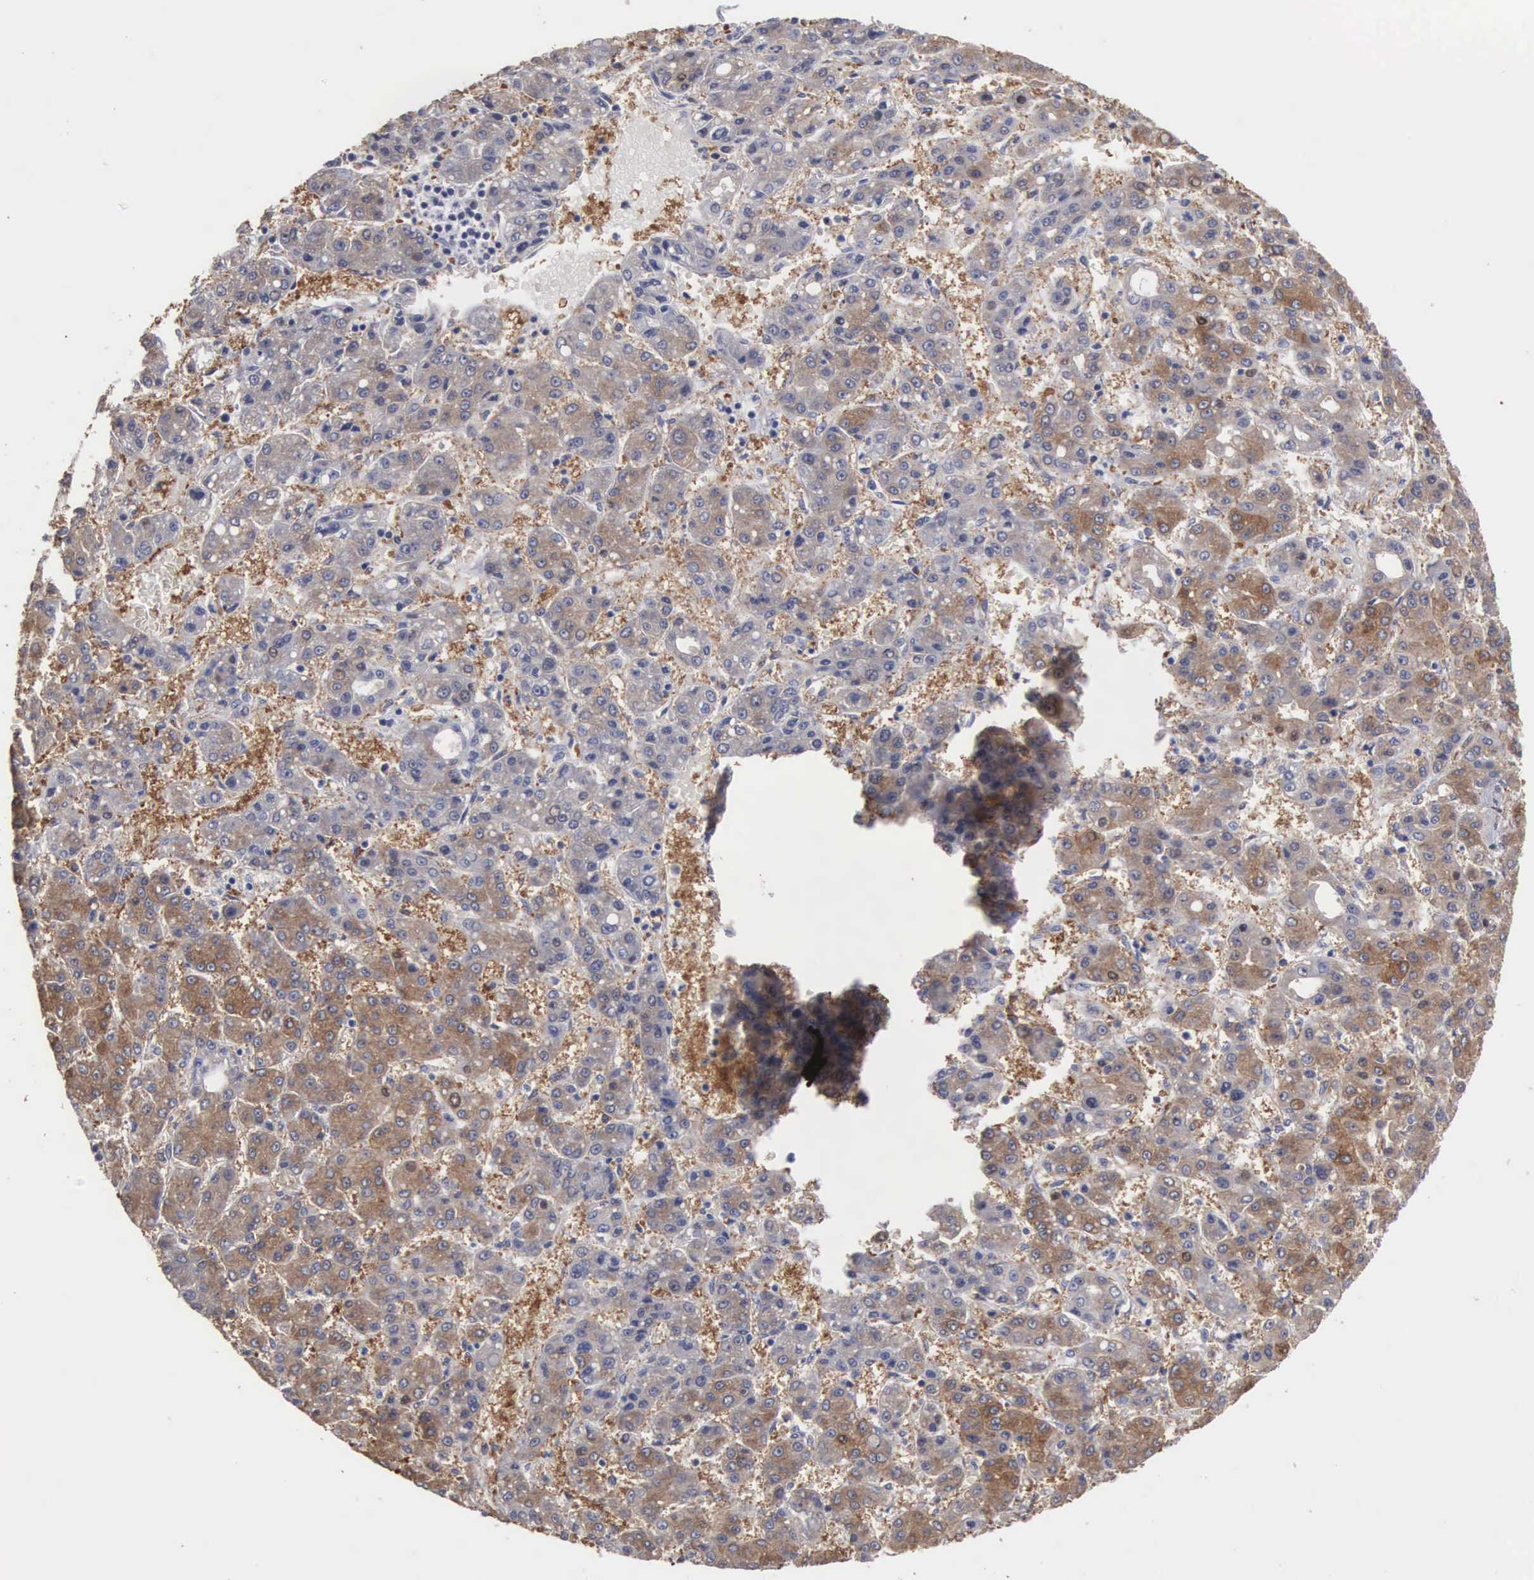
{"staining": {"intensity": "weak", "quantity": "25%-75%", "location": "cytoplasmic/membranous"}, "tissue": "liver cancer", "cell_type": "Tumor cells", "image_type": "cancer", "snomed": [{"axis": "morphology", "description": "Carcinoma, Hepatocellular, NOS"}, {"axis": "topography", "description": "Liver"}], "caption": "Immunohistochemical staining of human liver hepatocellular carcinoma displays weak cytoplasmic/membranous protein expression in about 25%-75% of tumor cells.", "gene": "UPB1", "patient": {"sex": "male", "age": 69}}